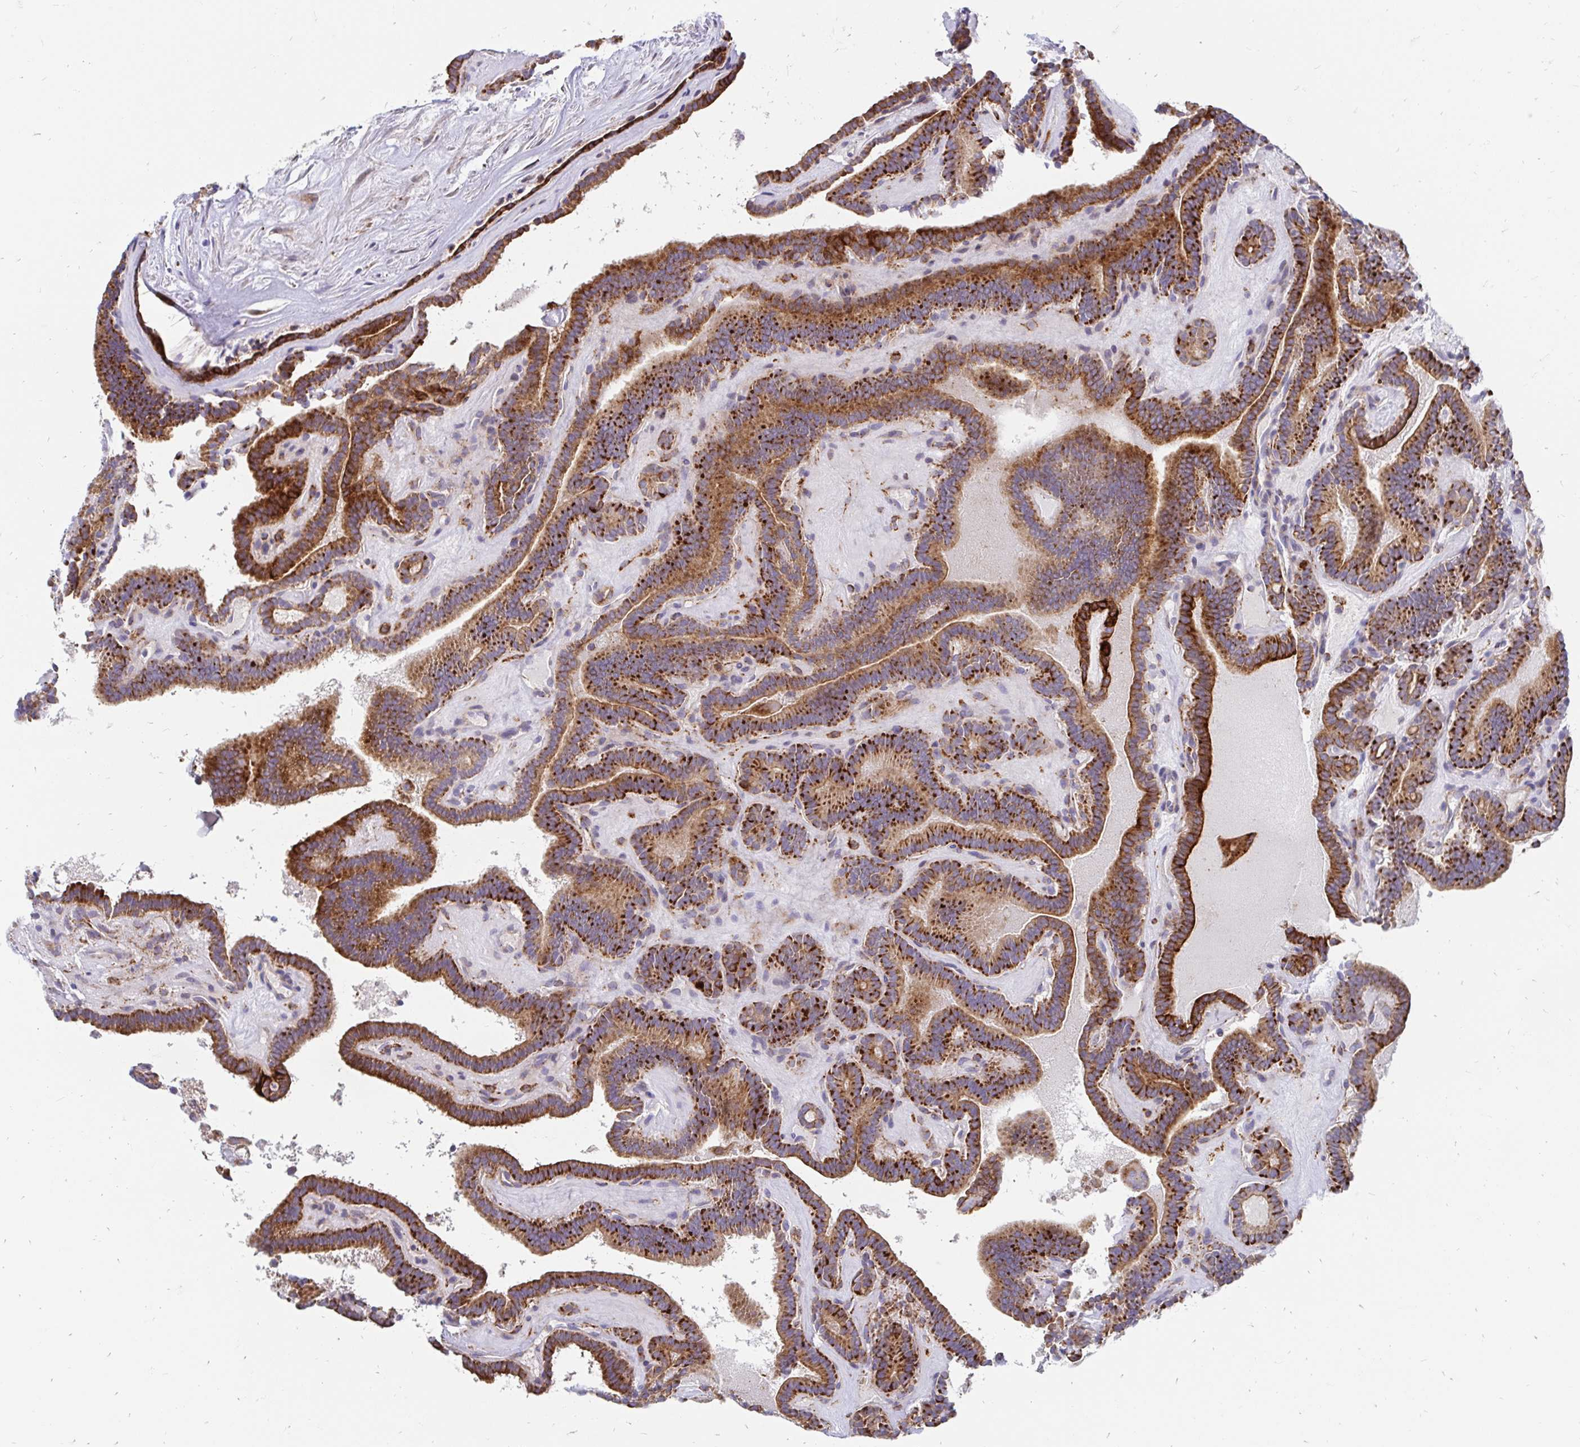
{"staining": {"intensity": "strong", "quantity": ">75%", "location": "cytoplasmic/membranous"}, "tissue": "thyroid cancer", "cell_type": "Tumor cells", "image_type": "cancer", "snomed": [{"axis": "morphology", "description": "Papillary adenocarcinoma, NOS"}, {"axis": "topography", "description": "Thyroid gland"}], "caption": "IHC of human thyroid papillary adenocarcinoma shows high levels of strong cytoplasmic/membranous expression in about >75% of tumor cells.", "gene": "CDKL1", "patient": {"sex": "female", "age": 21}}